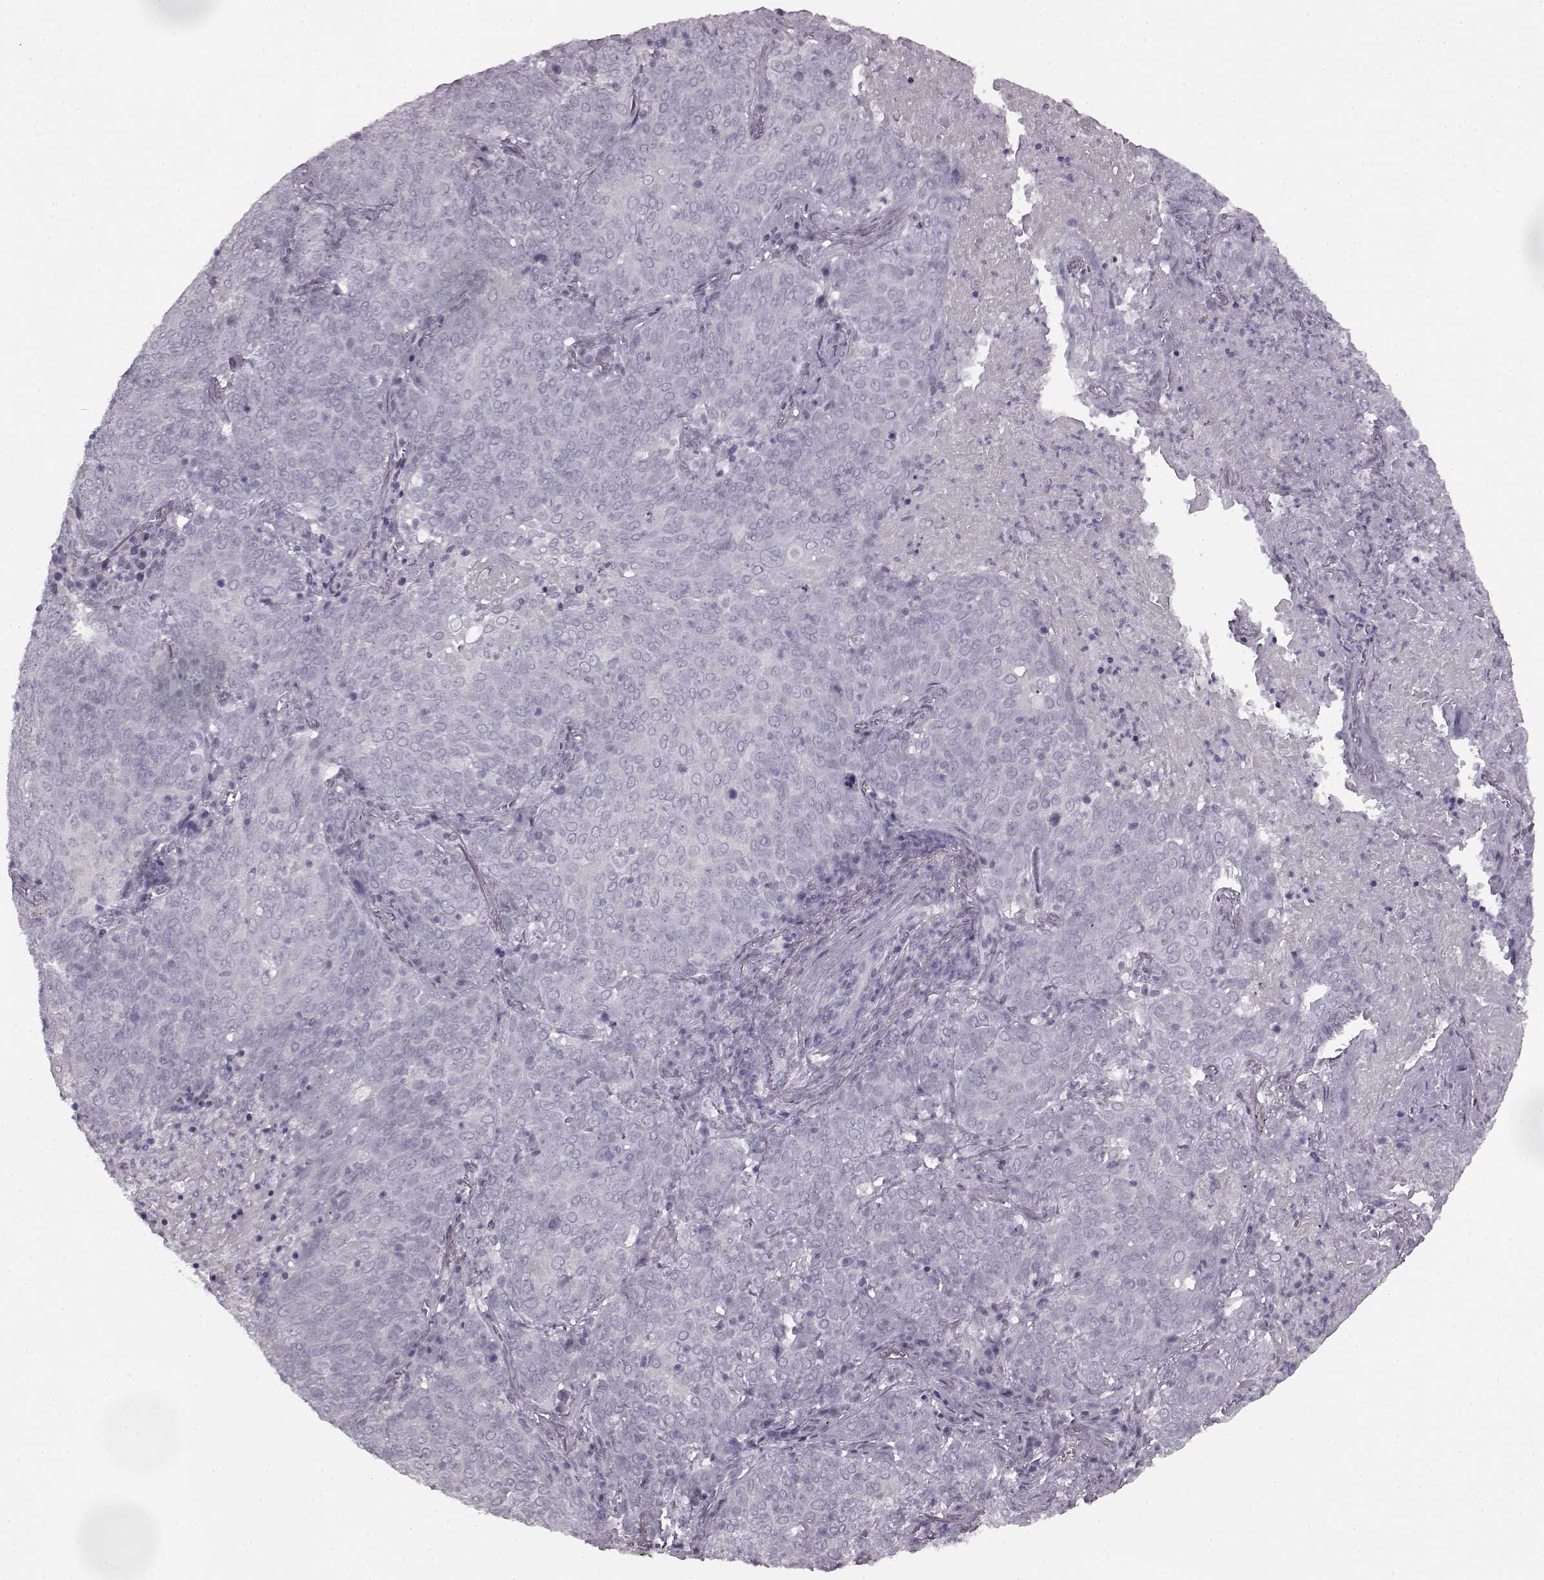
{"staining": {"intensity": "negative", "quantity": "none", "location": "none"}, "tissue": "lung cancer", "cell_type": "Tumor cells", "image_type": "cancer", "snomed": [{"axis": "morphology", "description": "Squamous cell carcinoma, NOS"}, {"axis": "topography", "description": "Lung"}], "caption": "High power microscopy micrograph of an immunohistochemistry (IHC) micrograph of squamous cell carcinoma (lung), revealing no significant expression in tumor cells.", "gene": "SEMG2", "patient": {"sex": "male", "age": 82}}